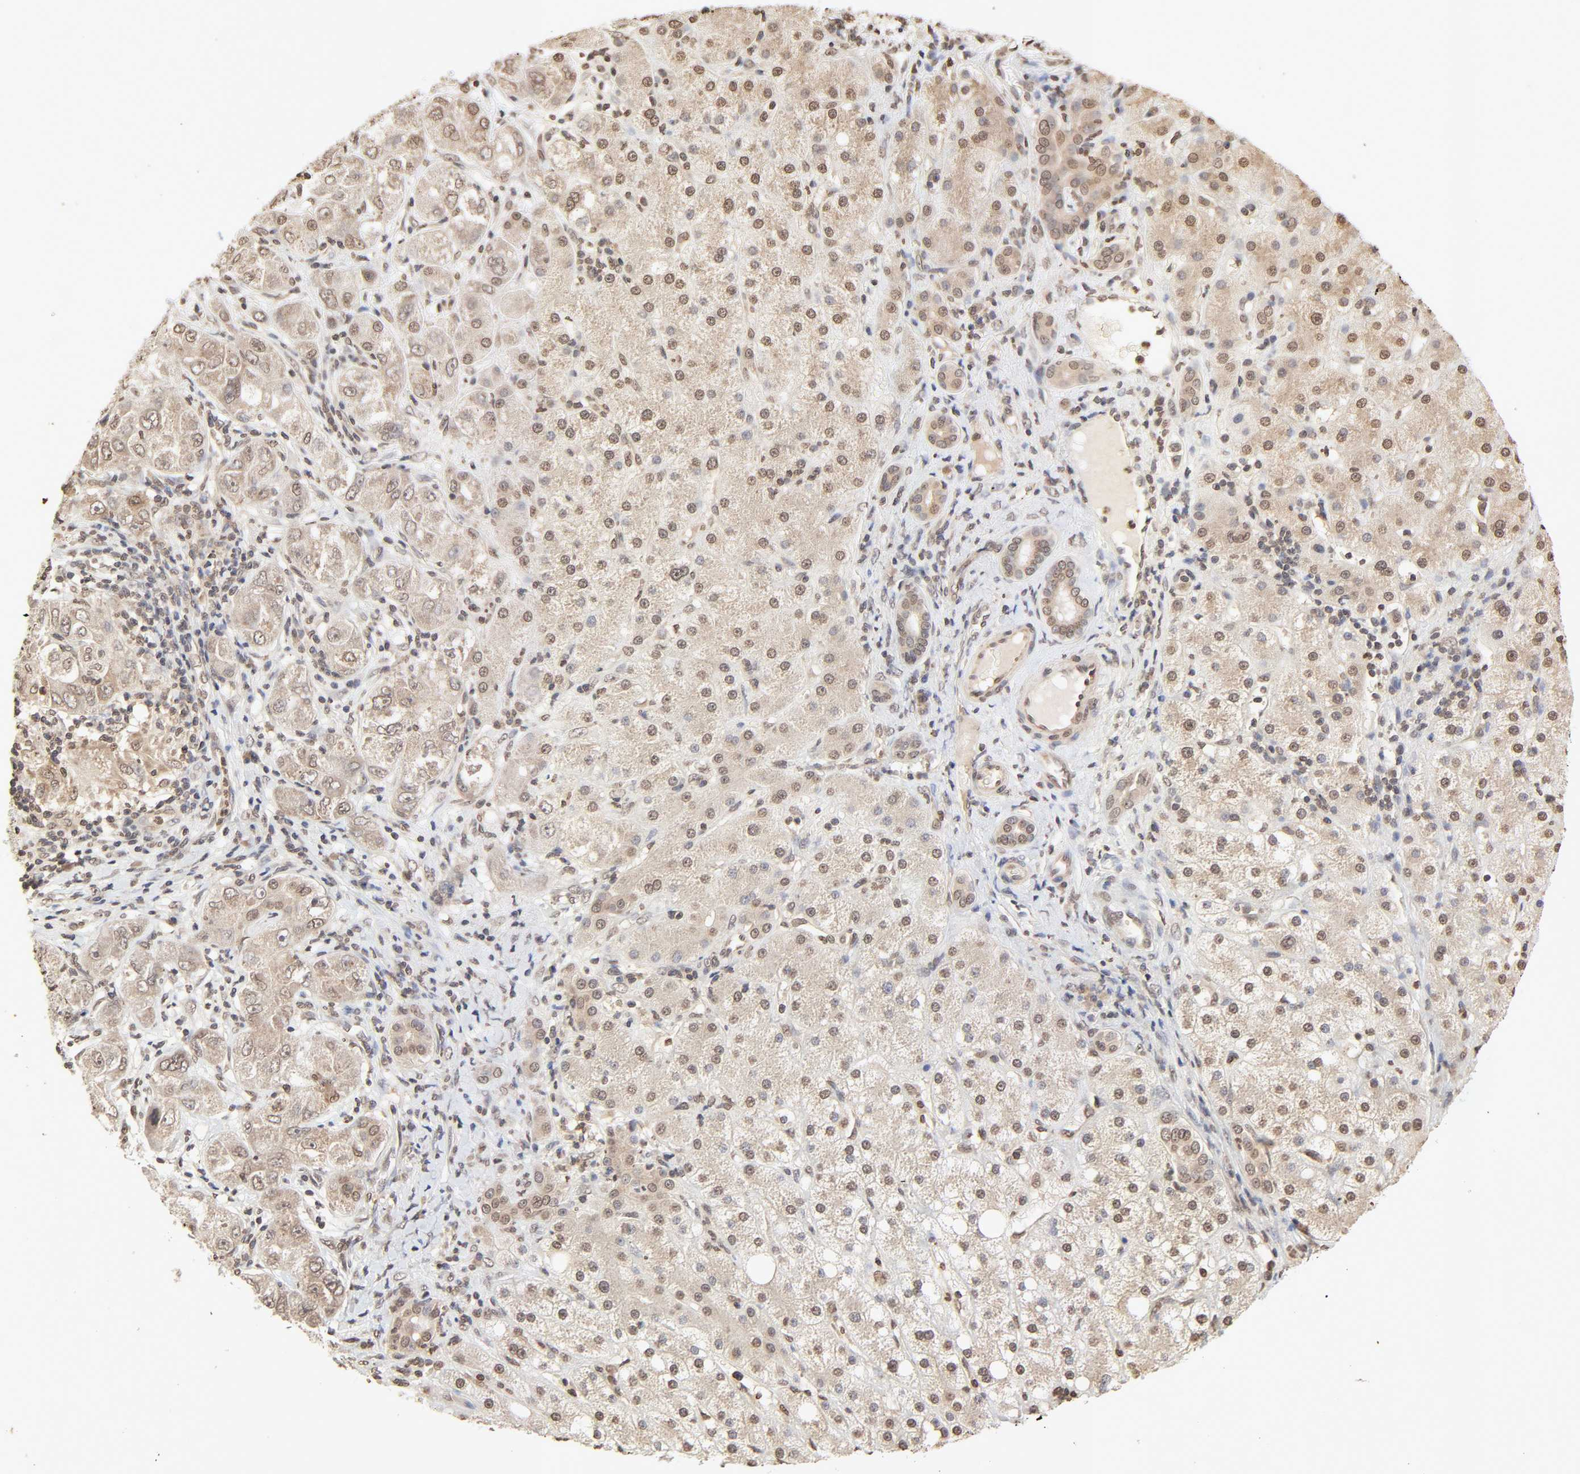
{"staining": {"intensity": "moderate", "quantity": ">75%", "location": "cytoplasmic/membranous,nuclear"}, "tissue": "liver cancer", "cell_type": "Tumor cells", "image_type": "cancer", "snomed": [{"axis": "morphology", "description": "Carcinoma, Hepatocellular, NOS"}, {"axis": "topography", "description": "Liver"}], "caption": "Protein expression analysis of liver cancer (hepatocellular carcinoma) demonstrates moderate cytoplasmic/membranous and nuclear positivity in about >75% of tumor cells.", "gene": "TBL1X", "patient": {"sex": "male", "age": 80}}